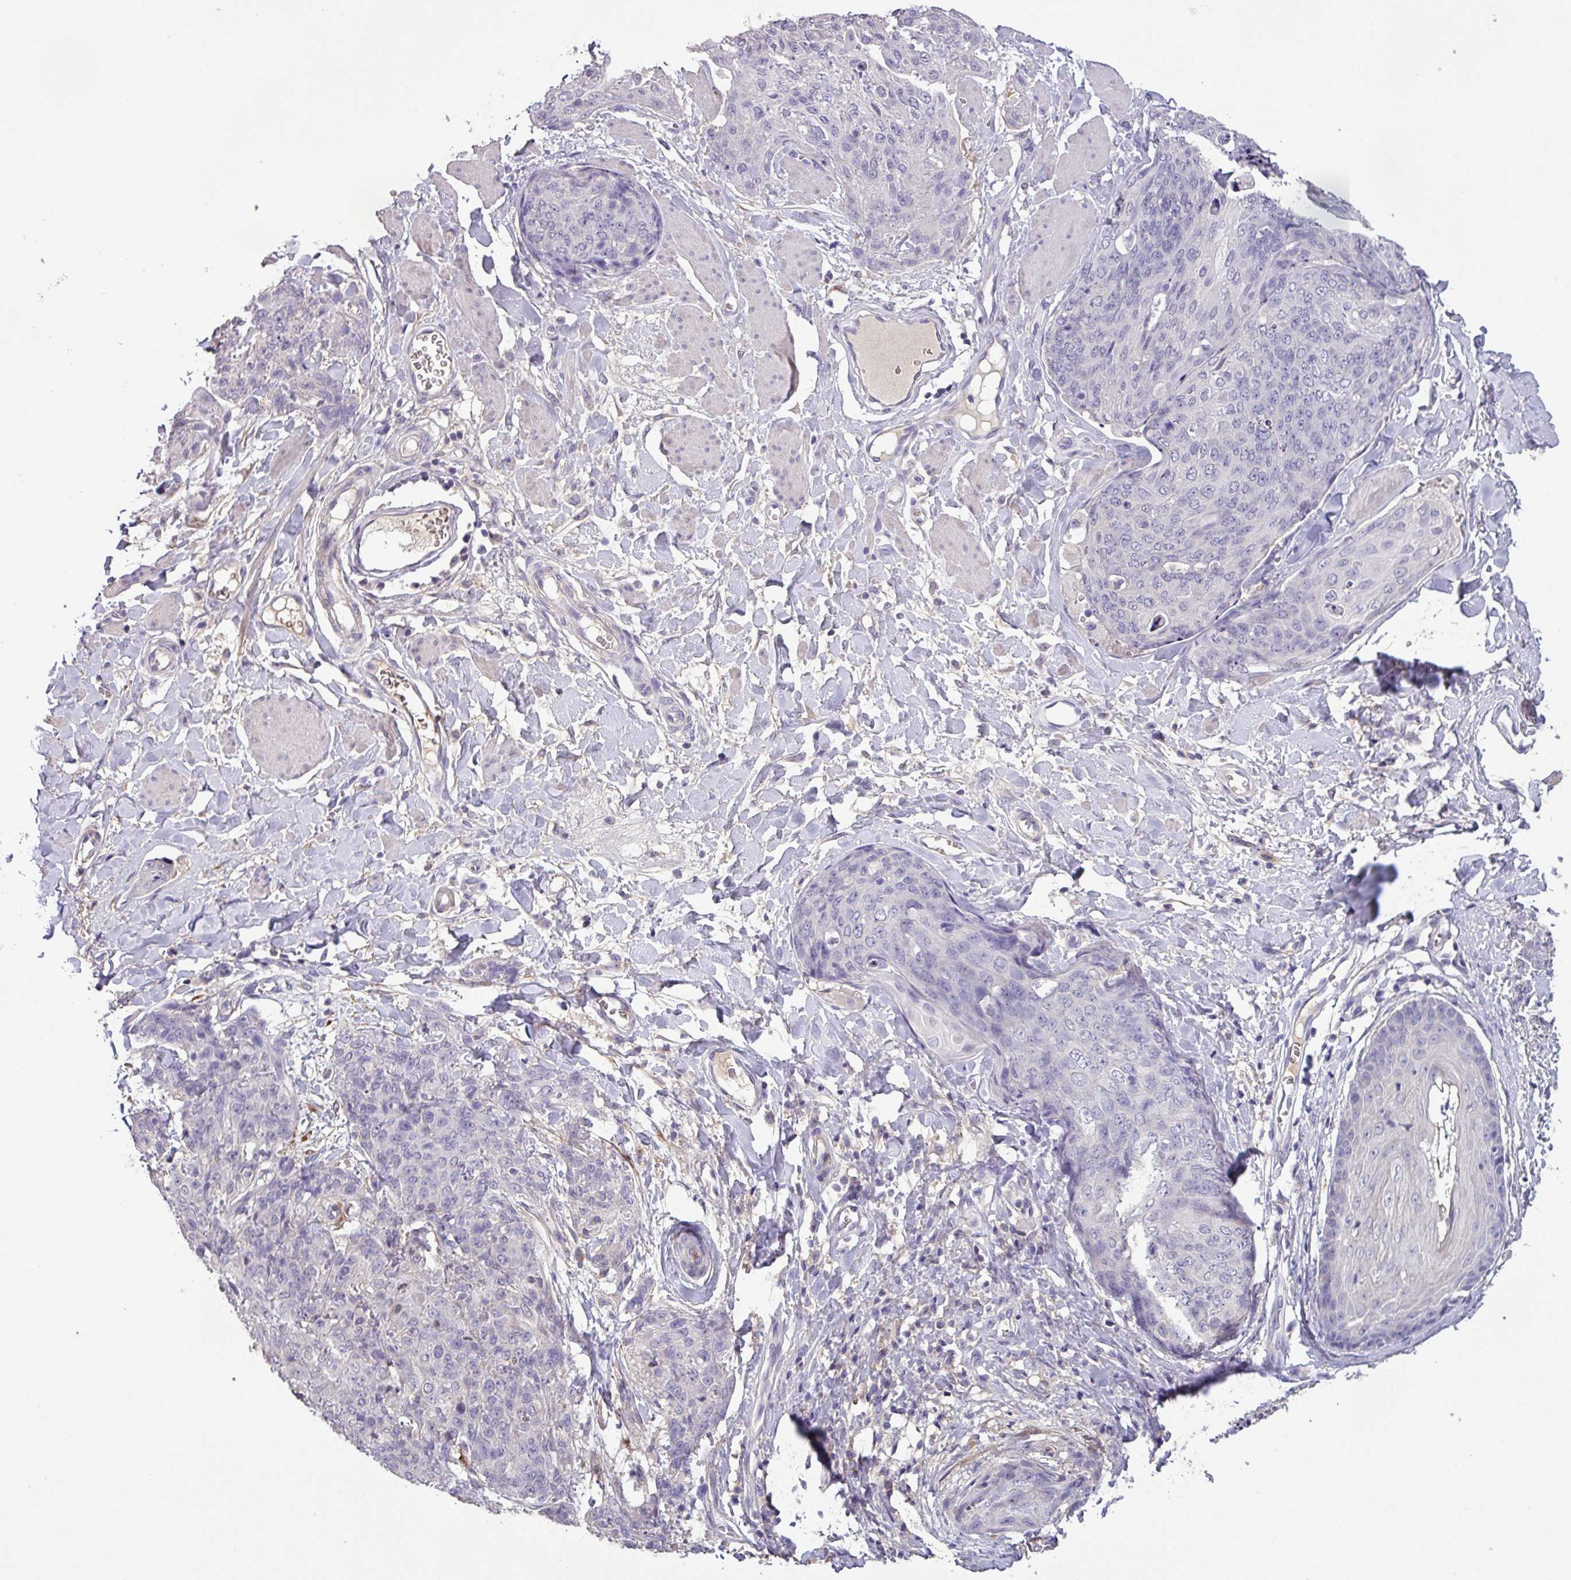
{"staining": {"intensity": "negative", "quantity": "none", "location": "none"}, "tissue": "skin cancer", "cell_type": "Tumor cells", "image_type": "cancer", "snomed": [{"axis": "morphology", "description": "Squamous cell carcinoma, NOS"}, {"axis": "topography", "description": "Skin"}, {"axis": "topography", "description": "Vulva"}], "caption": "Immunohistochemistry image of human skin squamous cell carcinoma stained for a protein (brown), which reveals no expression in tumor cells.", "gene": "ISLR", "patient": {"sex": "female", "age": 85}}